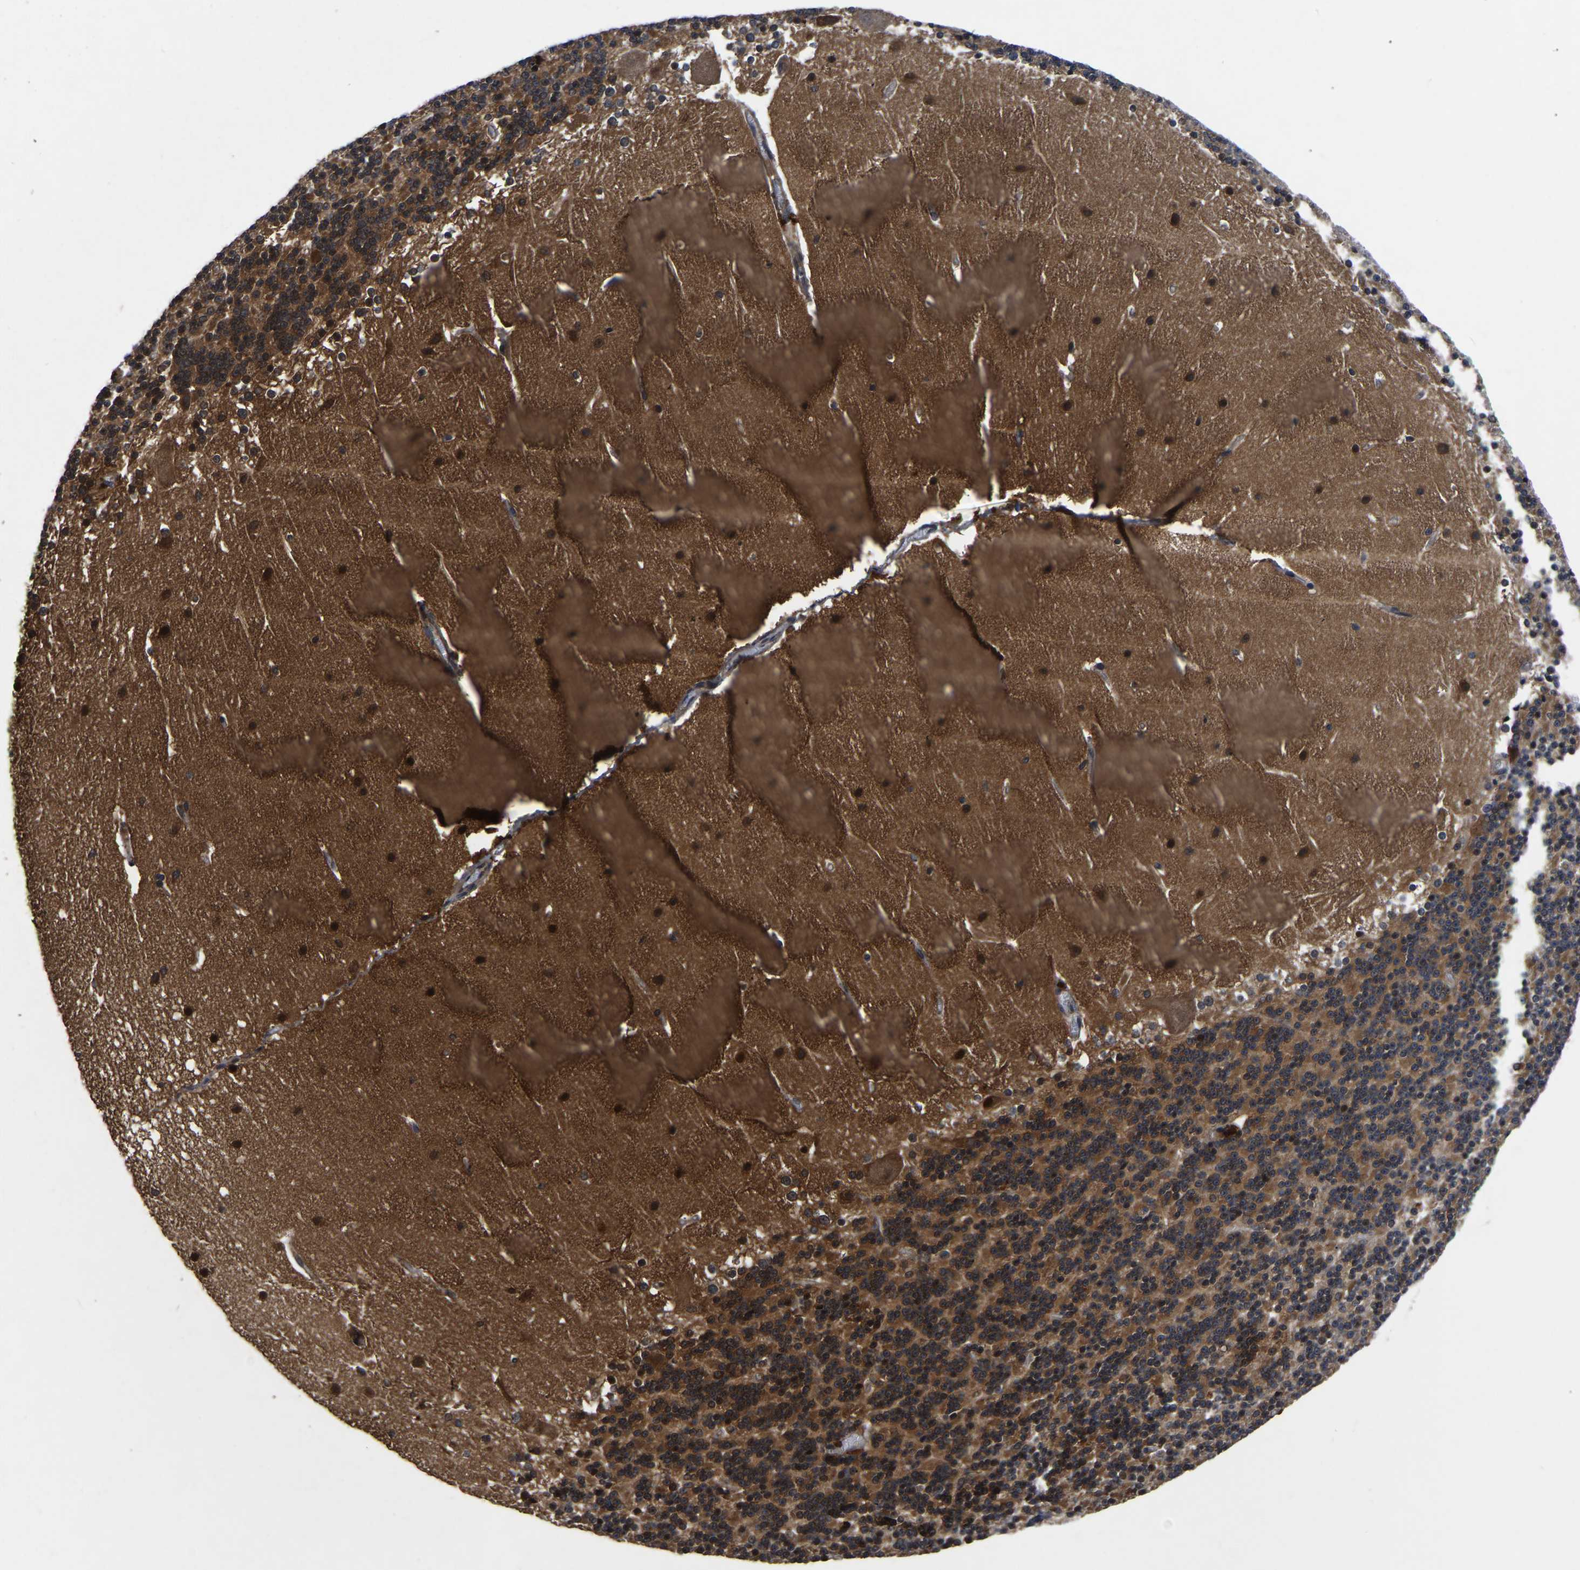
{"staining": {"intensity": "moderate", "quantity": ">75%", "location": "cytoplasmic/membranous,nuclear"}, "tissue": "cerebellum", "cell_type": "Cells in granular layer", "image_type": "normal", "snomed": [{"axis": "morphology", "description": "Normal tissue, NOS"}, {"axis": "topography", "description": "Cerebellum"}], "caption": "Human cerebellum stained for a protein (brown) displays moderate cytoplasmic/membranous,nuclear positive expression in about >75% of cells in granular layer.", "gene": "FGD5", "patient": {"sex": "female", "age": 19}}